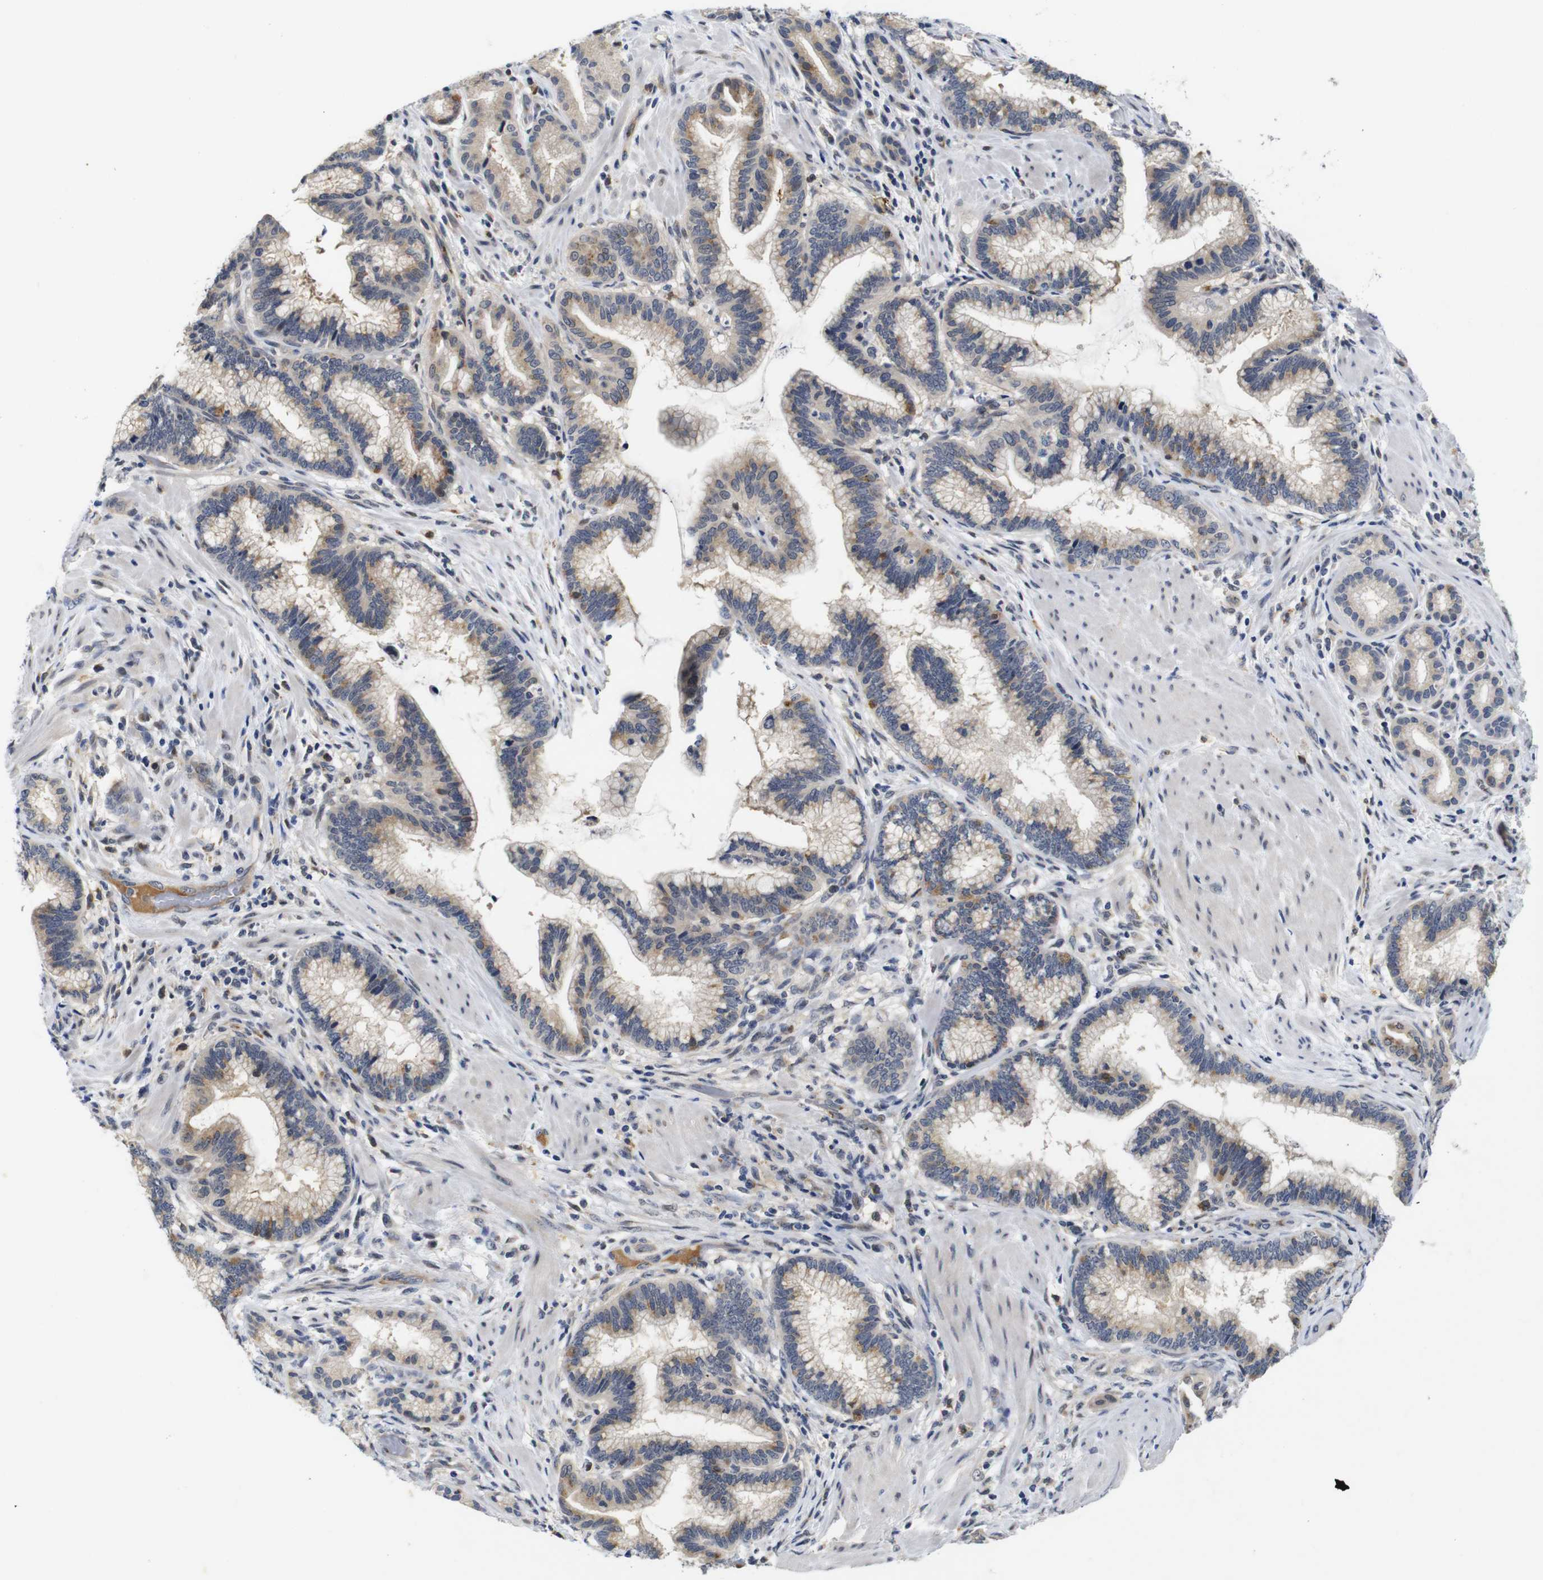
{"staining": {"intensity": "weak", "quantity": "25%-75%", "location": "cytoplasmic/membranous"}, "tissue": "pancreatic cancer", "cell_type": "Tumor cells", "image_type": "cancer", "snomed": [{"axis": "morphology", "description": "Adenocarcinoma, NOS"}, {"axis": "topography", "description": "Pancreas"}], "caption": "IHC histopathology image of human adenocarcinoma (pancreatic) stained for a protein (brown), which demonstrates low levels of weak cytoplasmic/membranous staining in approximately 25%-75% of tumor cells.", "gene": "FURIN", "patient": {"sex": "female", "age": 64}}